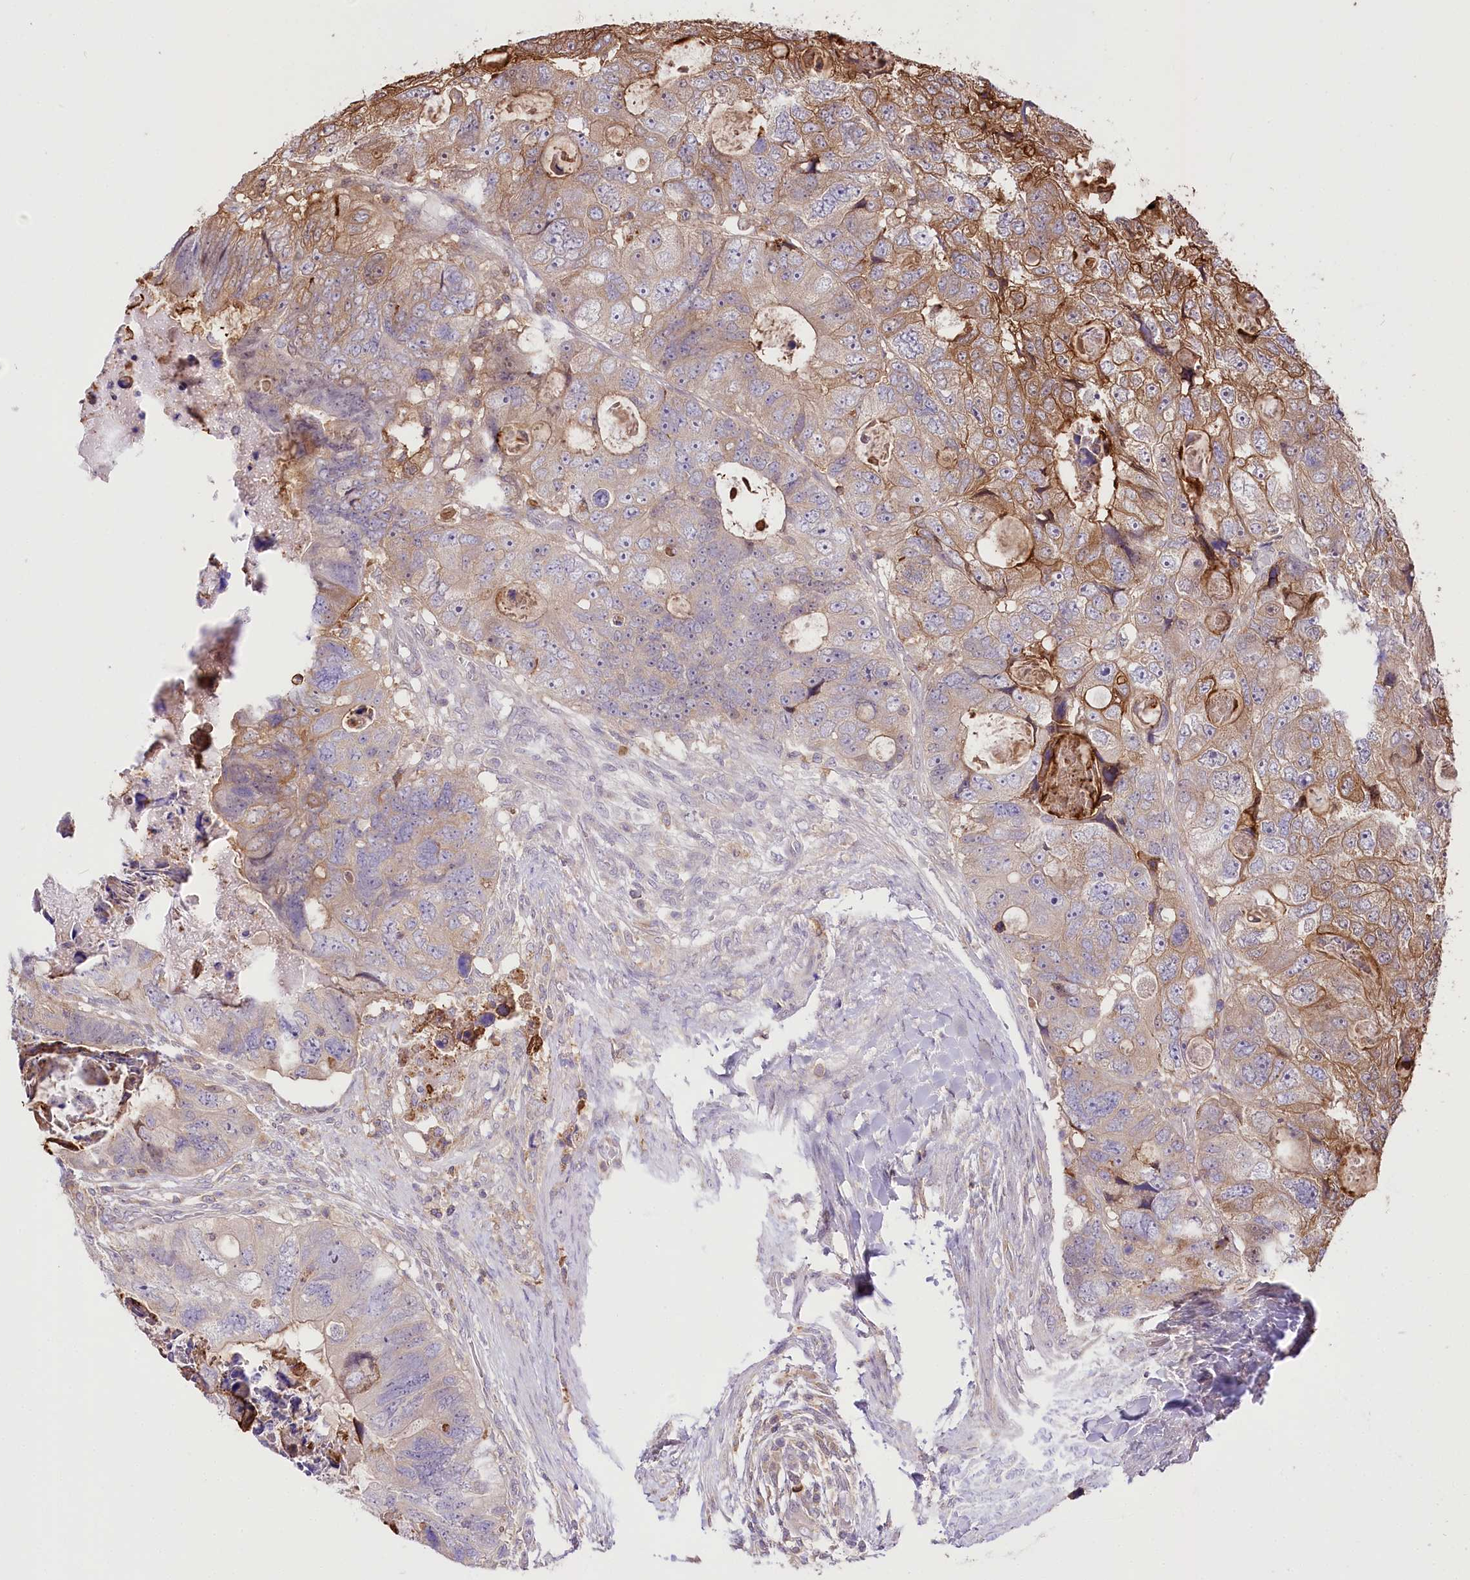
{"staining": {"intensity": "moderate", "quantity": "25%-75%", "location": "cytoplasmic/membranous"}, "tissue": "colorectal cancer", "cell_type": "Tumor cells", "image_type": "cancer", "snomed": [{"axis": "morphology", "description": "Adenocarcinoma, NOS"}, {"axis": "topography", "description": "Rectum"}], "caption": "Immunohistochemical staining of human colorectal cancer (adenocarcinoma) displays medium levels of moderate cytoplasmic/membranous expression in approximately 25%-75% of tumor cells.", "gene": "UGP2", "patient": {"sex": "male", "age": 59}}